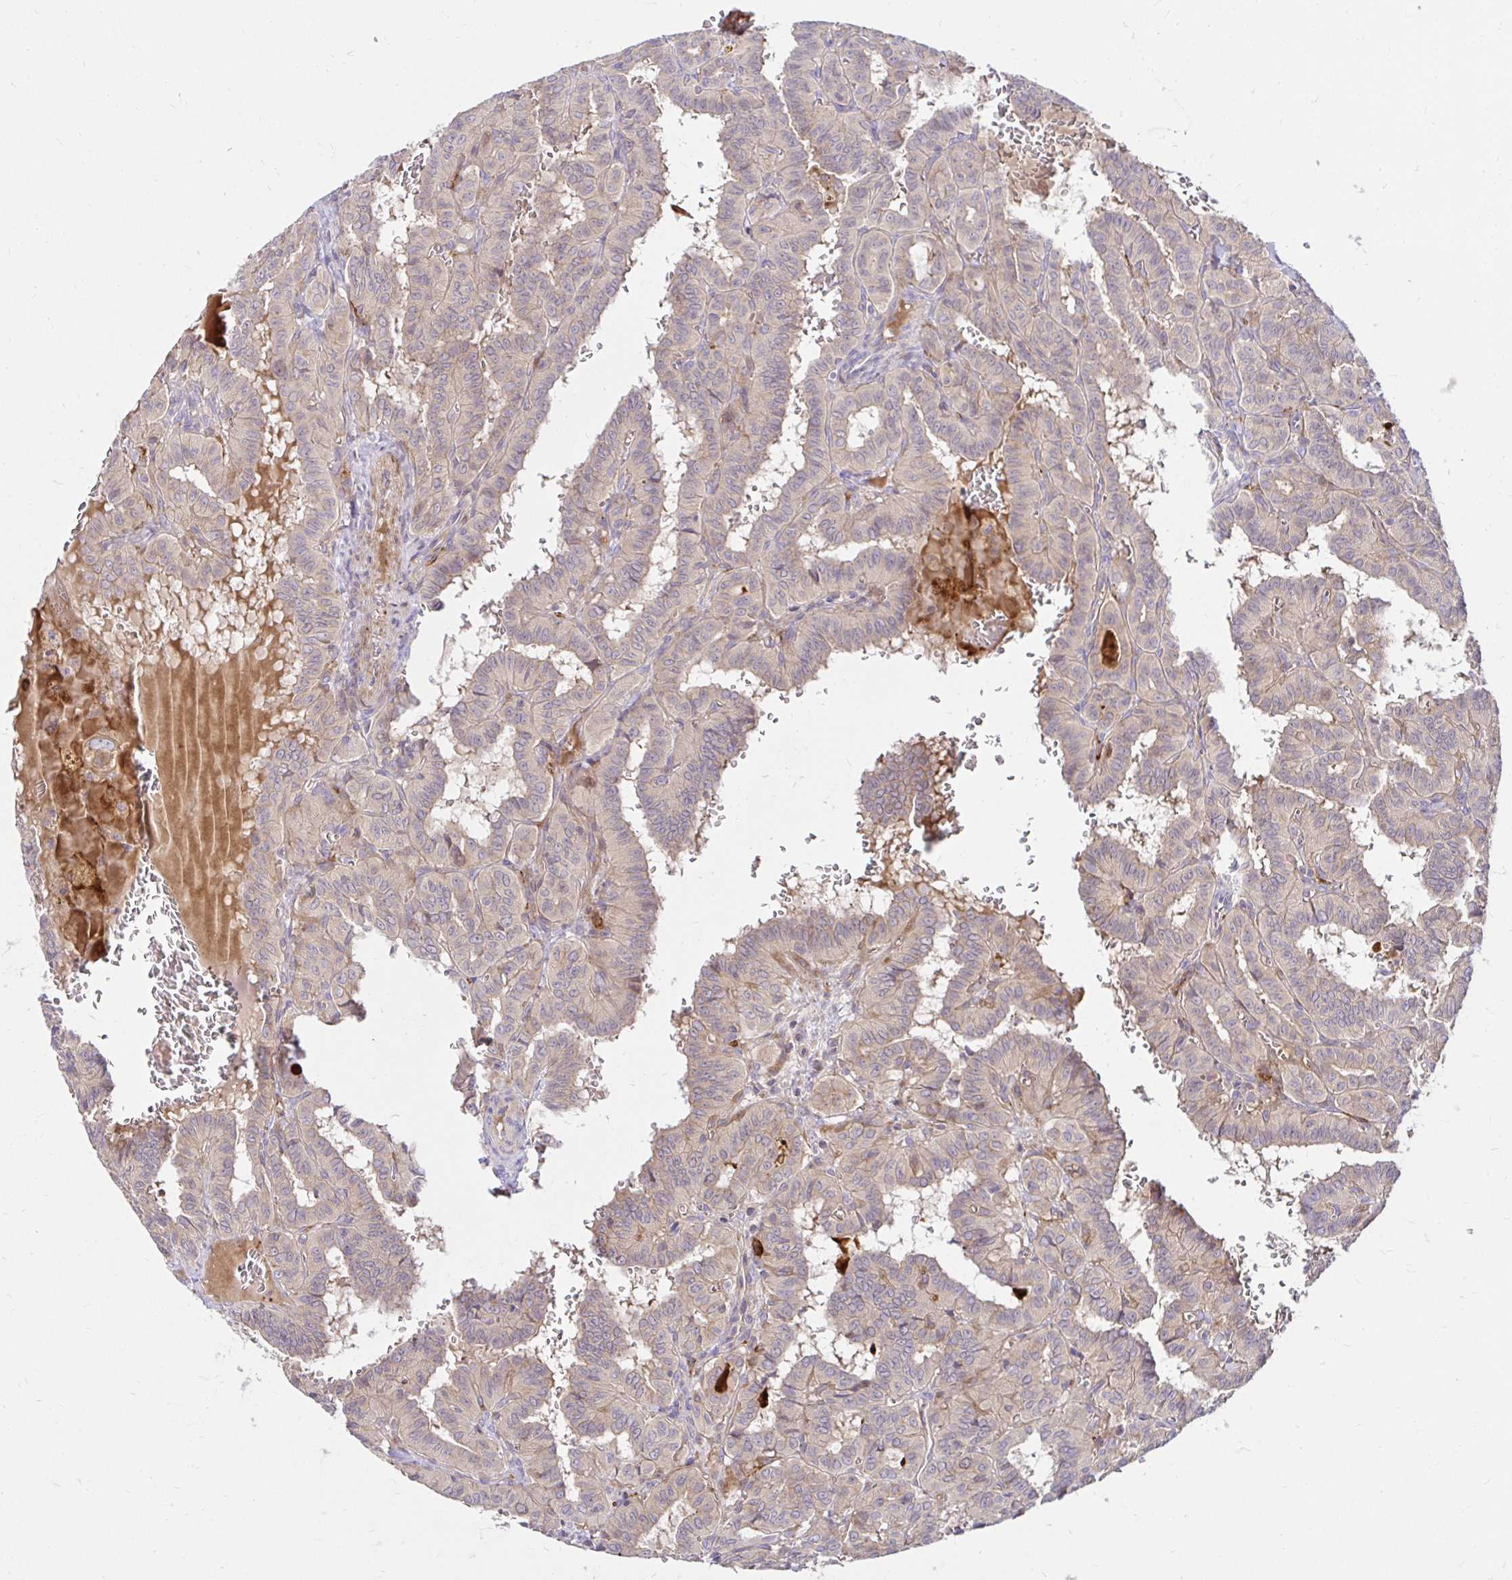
{"staining": {"intensity": "negative", "quantity": "none", "location": "none"}, "tissue": "thyroid cancer", "cell_type": "Tumor cells", "image_type": "cancer", "snomed": [{"axis": "morphology", "description": "Papillary adenocarcinoma, NOS"}, {"axis": "topography", "description": "Thyroid gland"}], "caption": "A micrograph of human thyroid cancer is negative for staining in tumor cells.", "gene": "ITGA2", "patient": {"sex": "female", "age": 21}}